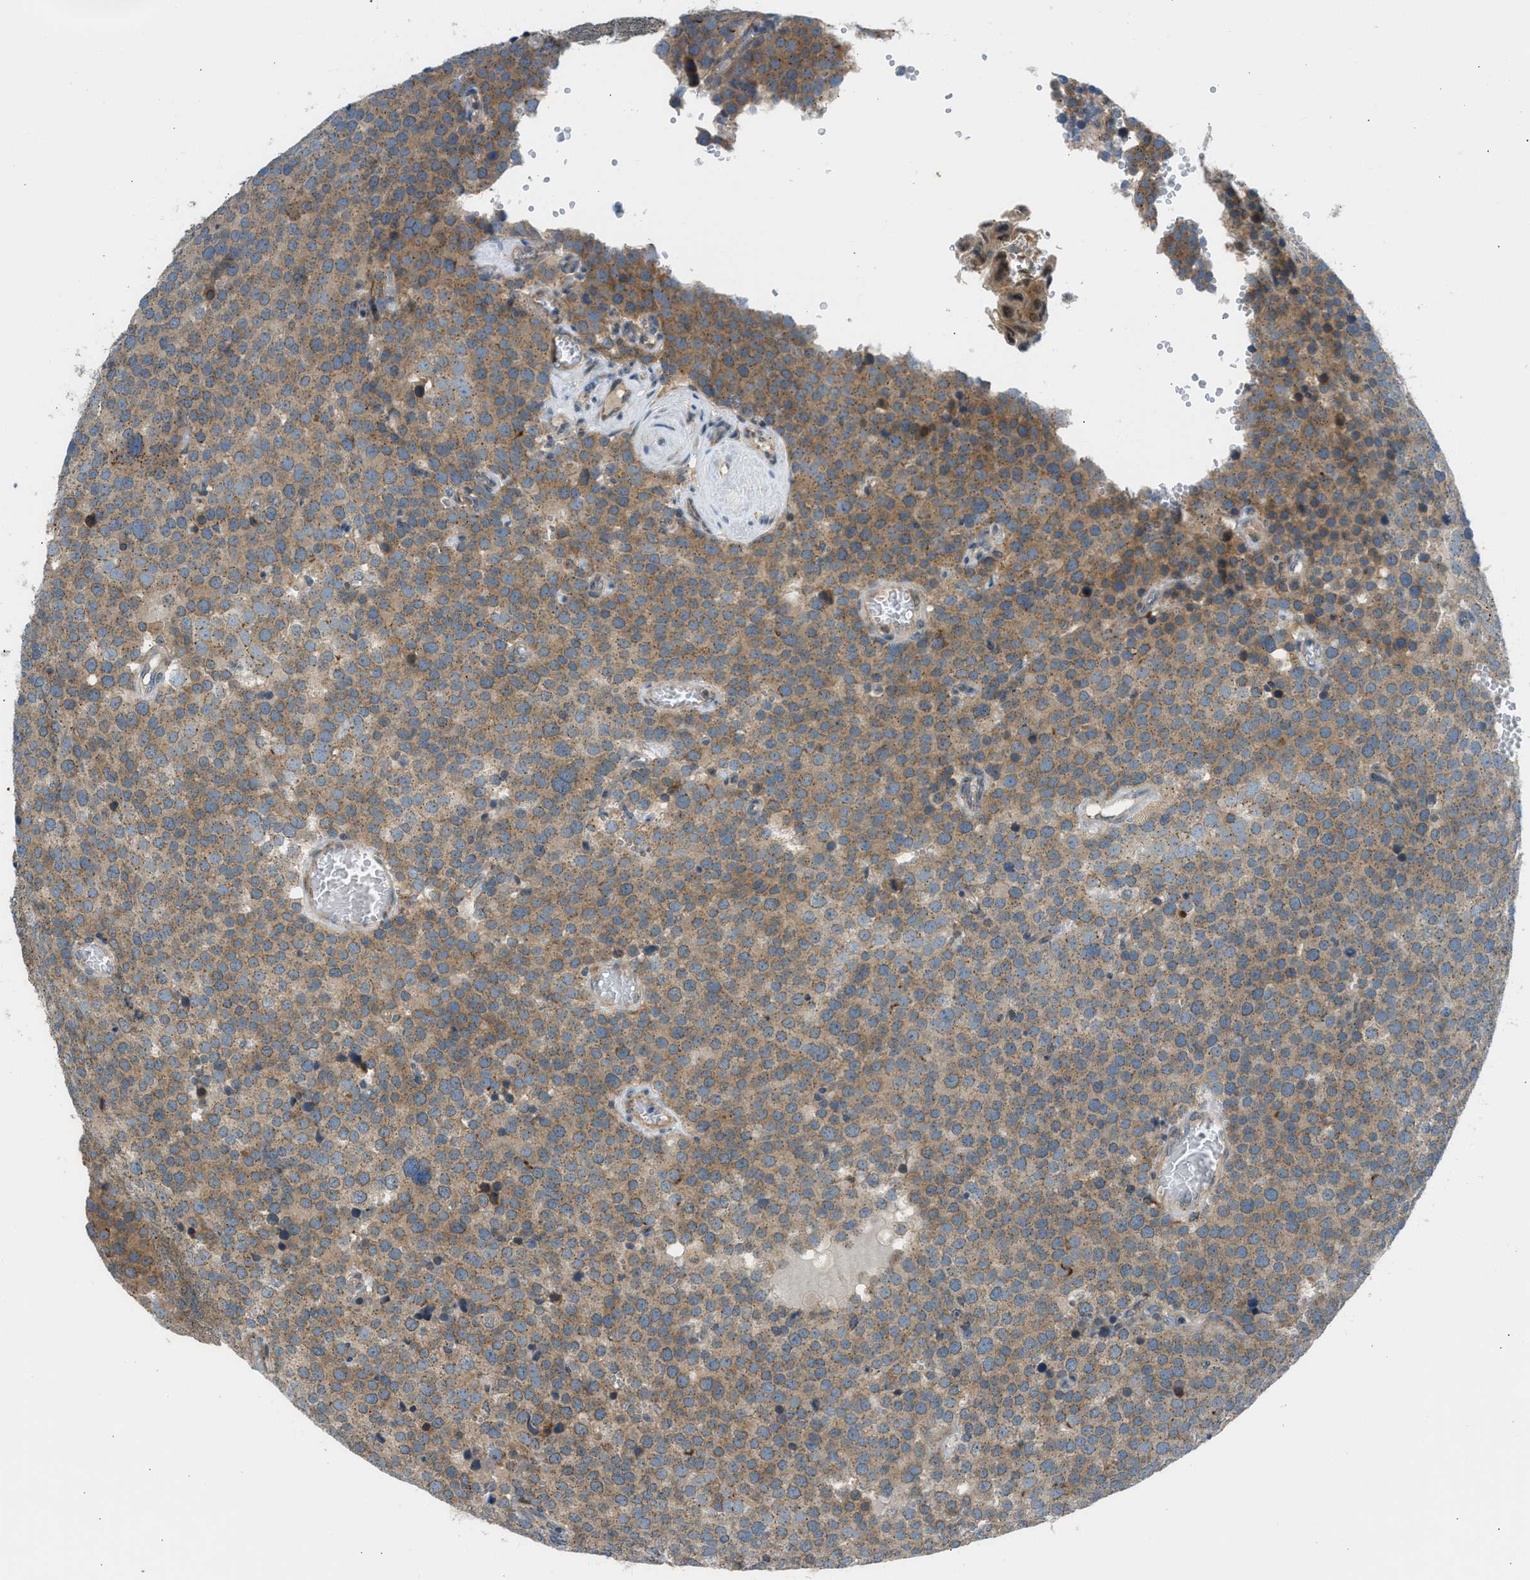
{"staining": {"intensity": "moderate", "quantity": "25%-75%", "location": "cytoplasmic/membranous"}, "tissue": "testis cancer", "cell_type": "Tumor cells", "image_type": "cancer", "snomed": [{"axis": "morphology", "description": "Normal tissue, NOS"}, {"axis": "morphology", "description": "Seminoma, NOS"}, {"axis": "topography", "description": "Testis"}], "caption": "Immunohistochemical staining of human testis cancer demonstrates medium levels of moderate cytoplasmic/membranous positivity in approximately 25%-75% of tumor cells.", "gene": "EDARADD", "patient": {"sex": "male", "age": 71}}